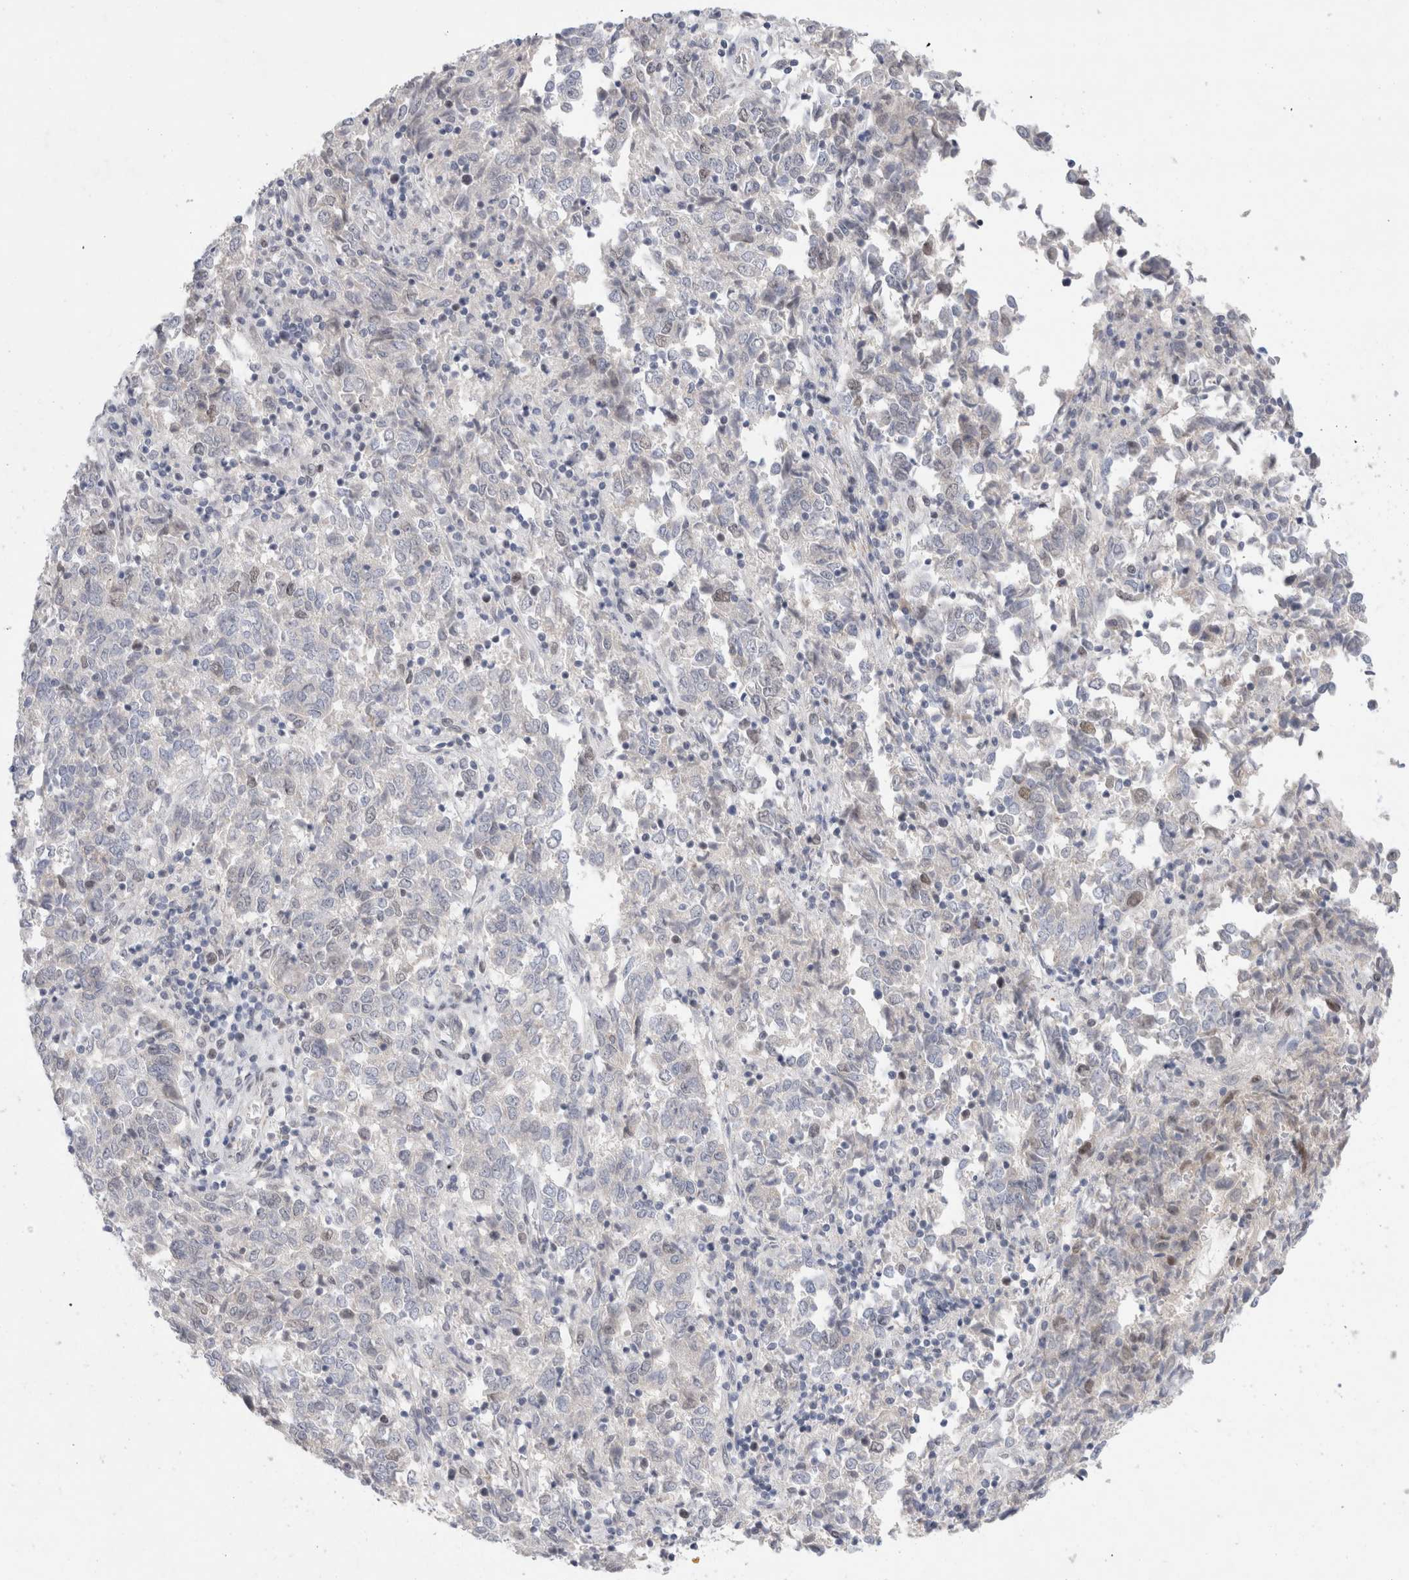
{"staining": {"intensity": "negative", "quantity": "none", "location": "none"}, "tissue": "endometrial cancer", "cell_type": "Tumor cells", "image_type": "cancer", "snomed": [{"axis": "morphology", "description": "Adenocarcinoma, NOS"}, {"axis": "topography", "description": "Endometrium"}], "caption": "Immunohistochemical staining of human endometrial cancer reveals no significant staining in tumor cells.", "gene": "KNL1", "patient": {"sex": "female", "age": 80}}